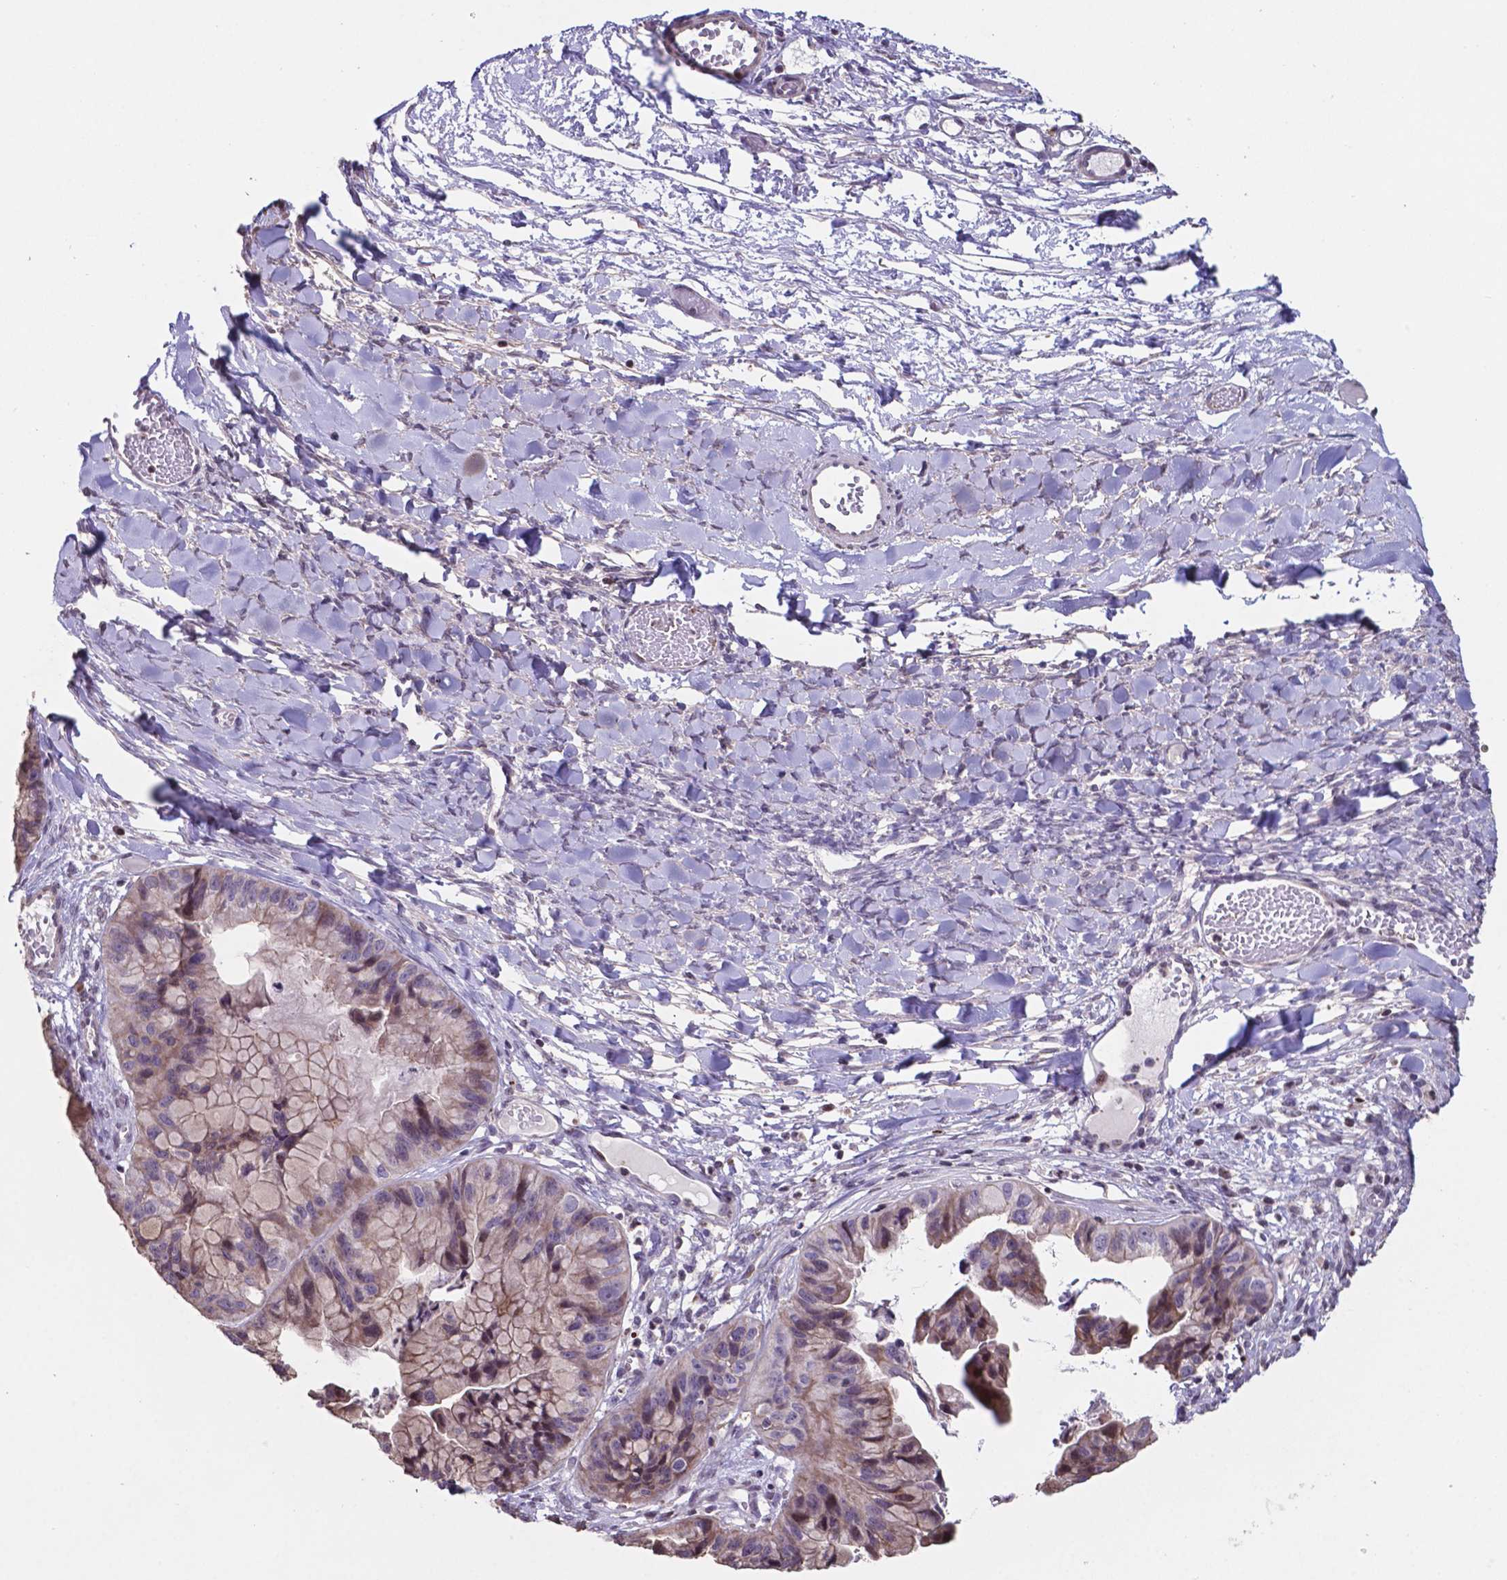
{"staining": {"intensity": "weak", "quantity": "<25%", "location": "cytoplasmic/membranous"}, "tissue": "ovarian cancer", "cell_type": "Tumor cells", "image_type": "cancer", "snomed": [{"axis": "morphology", "description": "Cystadenocarcinoma, mucinous, NOS"}, {"axis": "topography", "description": "Ovary"}], "caption": "High magnification brightfield microscopy of ovarian cancer (mucinous cystadenocarcinoma) stained with DAB (brown) and counterstained with hematoxylin (blue): tumor cells show no significant expression.", "gene": "MLC1", "patient": {"sex": "female", "age": 76}}